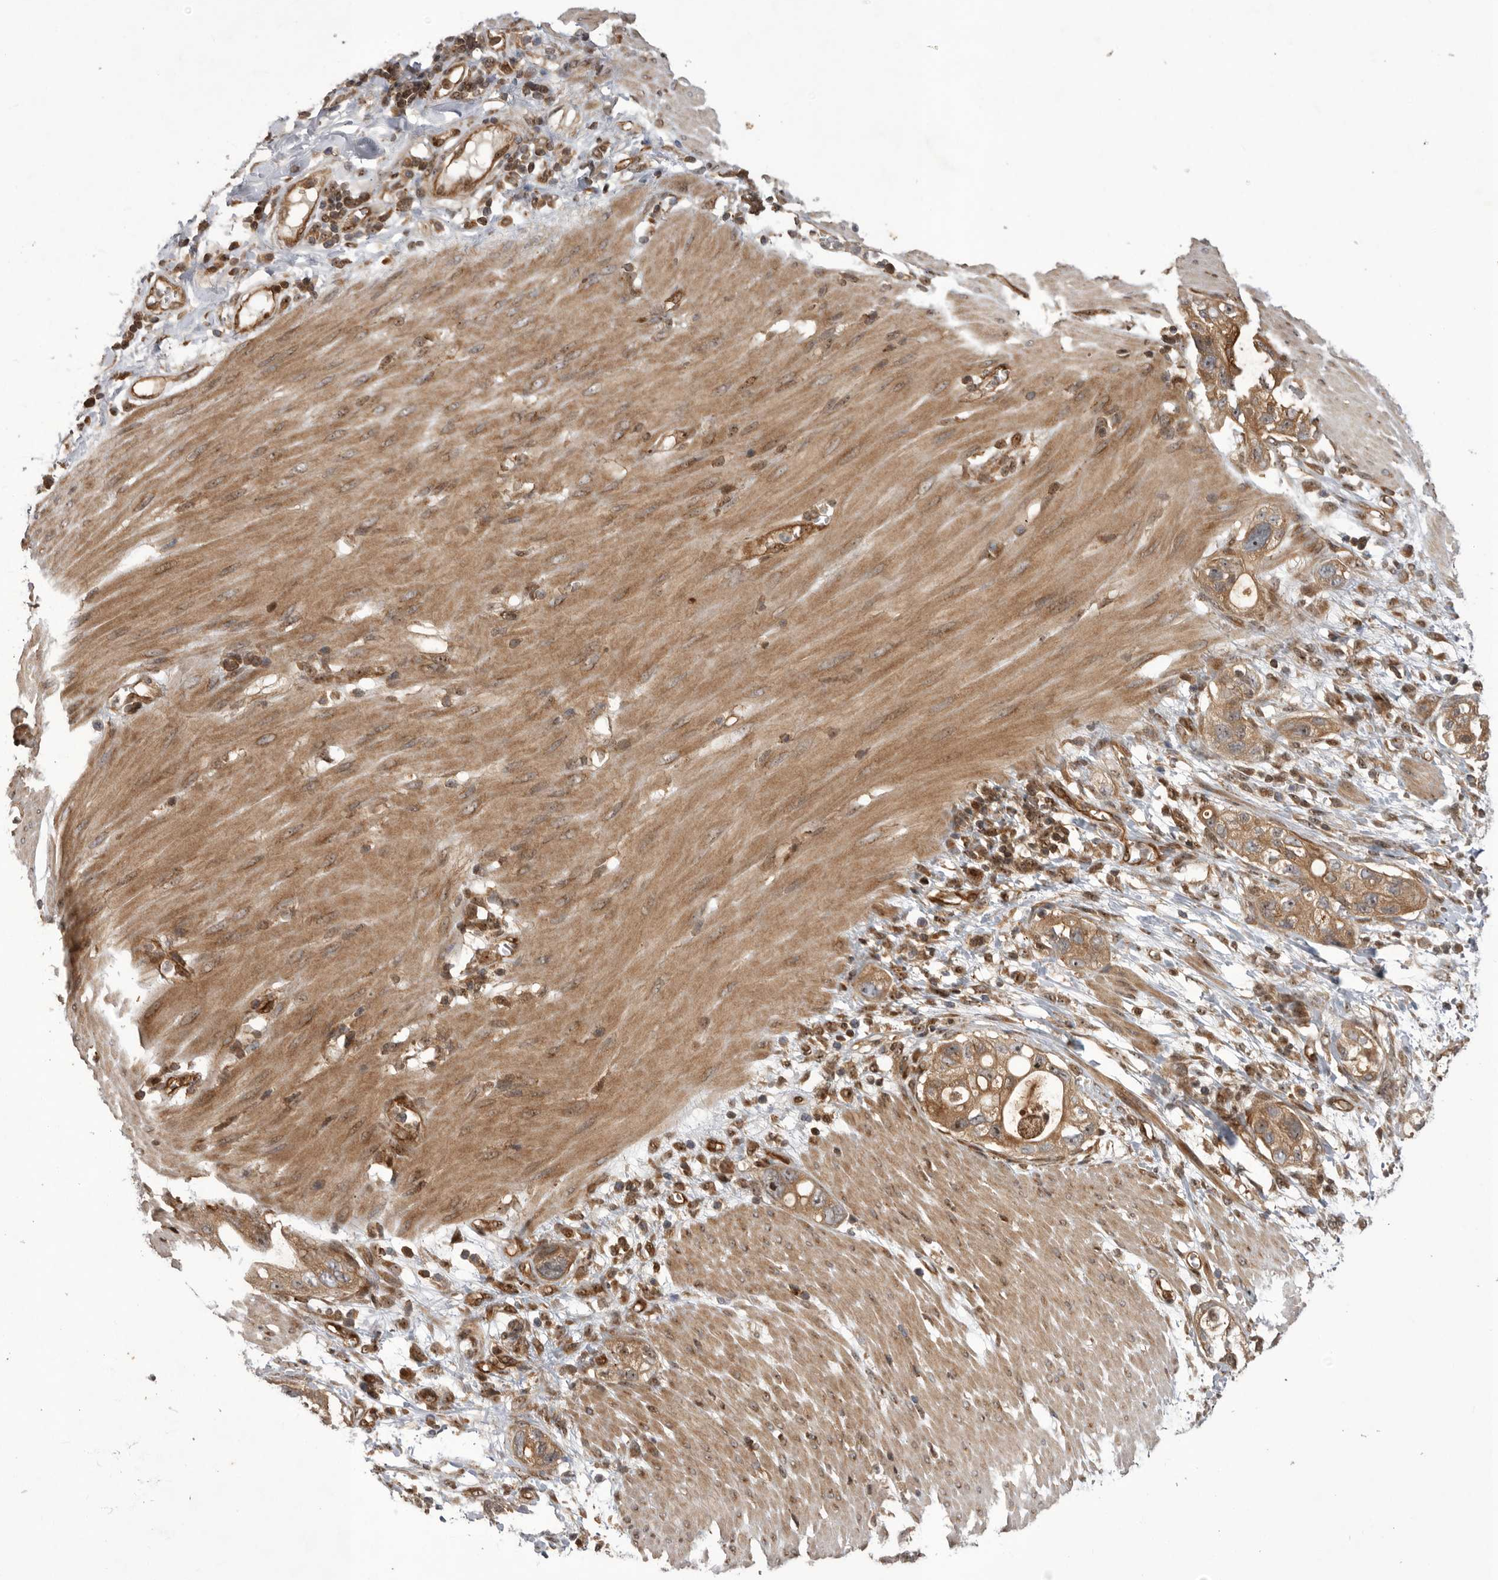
{"staining": {"intensity": "moderate", "quantity": ">75%", "location": "cytoplasmic/membranous,nuclear"}, "tissue": "stomach cancer", "cell_type": "Tumor cells", "image_type": "cancer", "snomed": [{"axis": "morphology", "description": "Adenocarcinoma, NOS"}, {"axis": "topography", "description": "Stomach"}, {"axis": "topography", "description": "Stomach, lower"}], "caption": "Tumor cells show medium levels of moderate cytoplasmic/membranous and nuclear staining in approximately >75% of cells in human adenocarcinoma (stomach).", "gene": "DHDDS", "patient": {"sex": "female", "age": 48}}